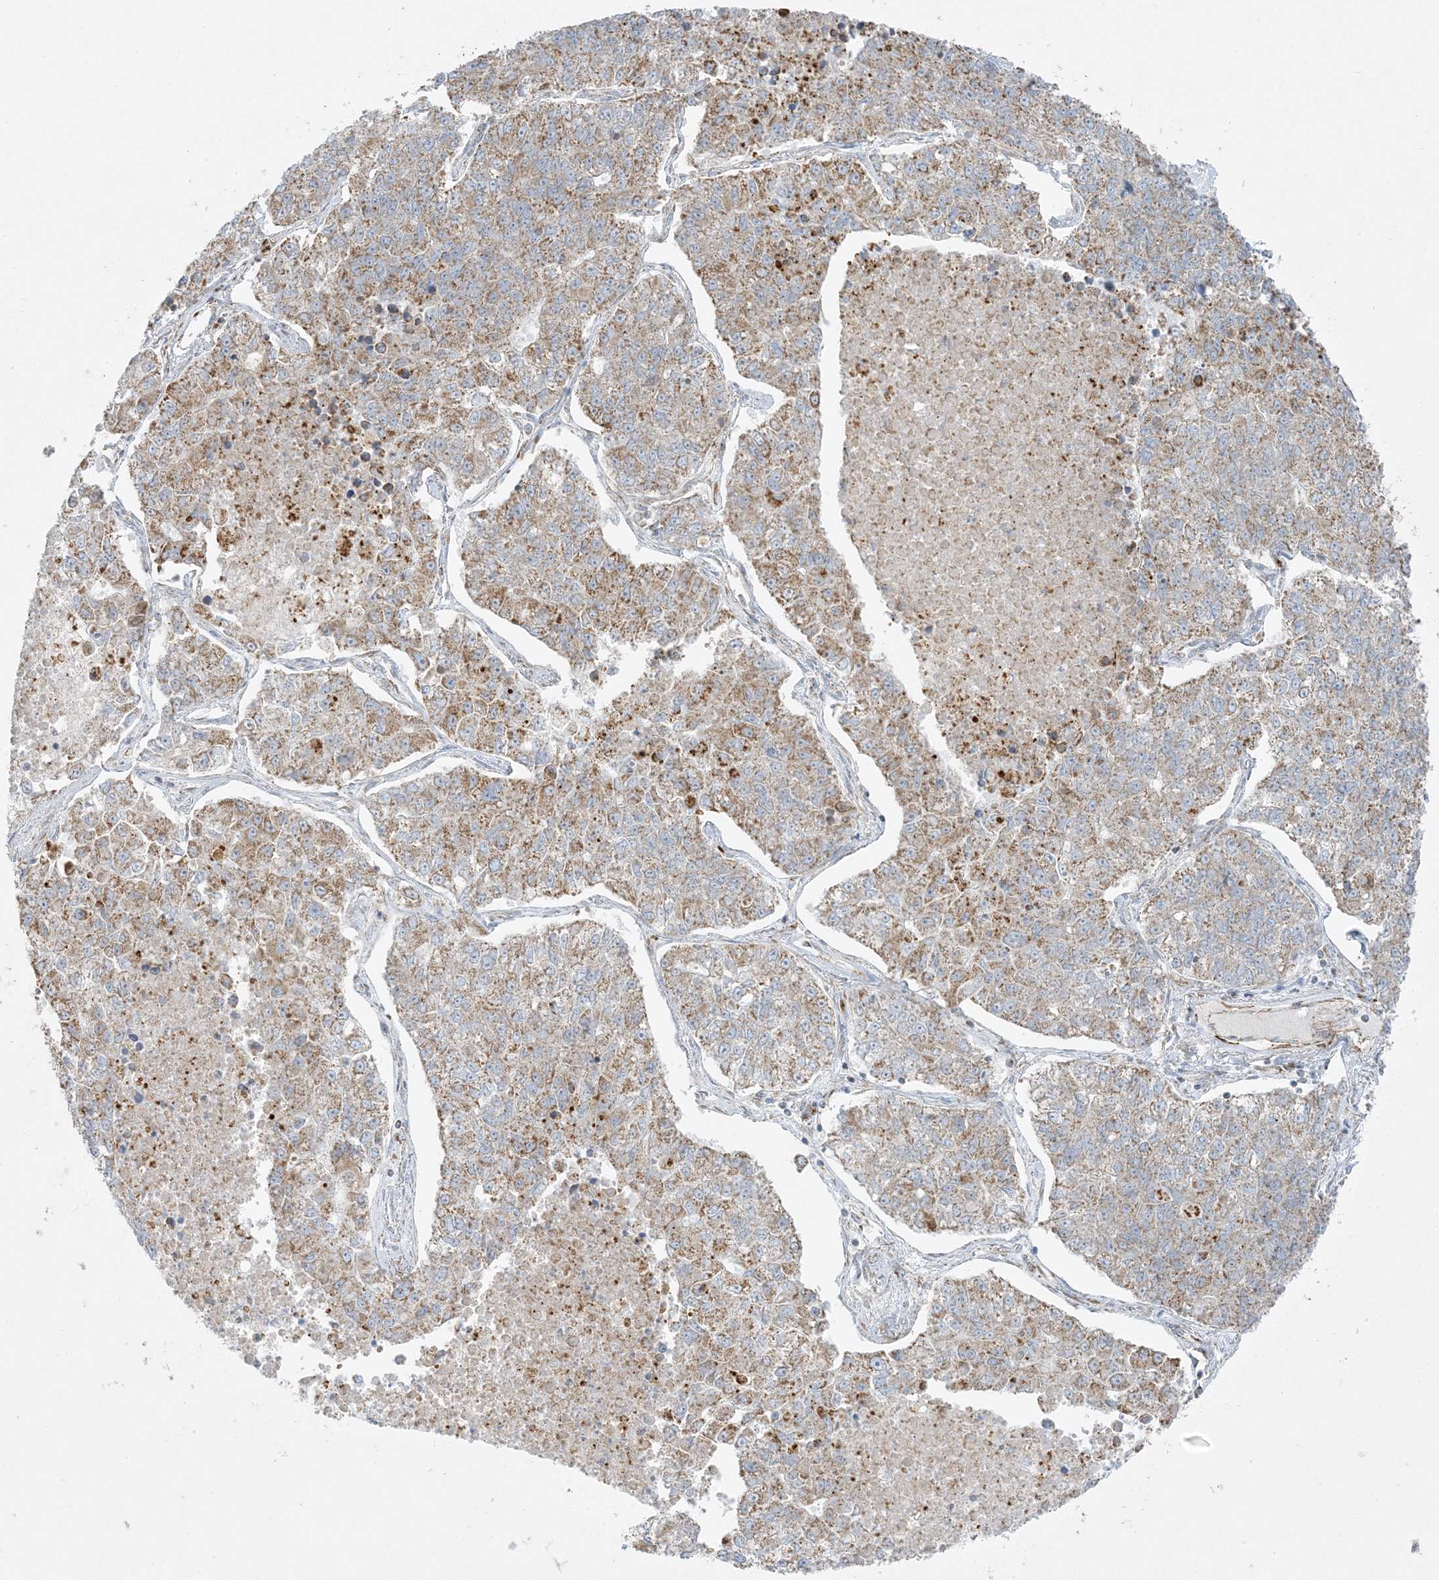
{"staining": {"intensity": "weak", "quantity": "25%-75%", "location": "cytoplasmic/membranous"}, "tissue": "lung cancer", "cell_type": "Tumor cells", "image_type": "cancer", "snomed": [{"axis": "morphology", "description": "Adenocarcinoma, NOS"}, {"axis": "topography", "description": "Lung"}], "caption": "Brown immunohistochemical staining in lung cancer (adenocarcinoma) exhibits weak cytoplasmic/membranous staining in approximately 25%-75% of tumor cells. (DAB IHC, brown staining for protein, blue staining for nuclei).", "gene": "PIK3R4", "patient": {"sex": "male", "age": 49}}